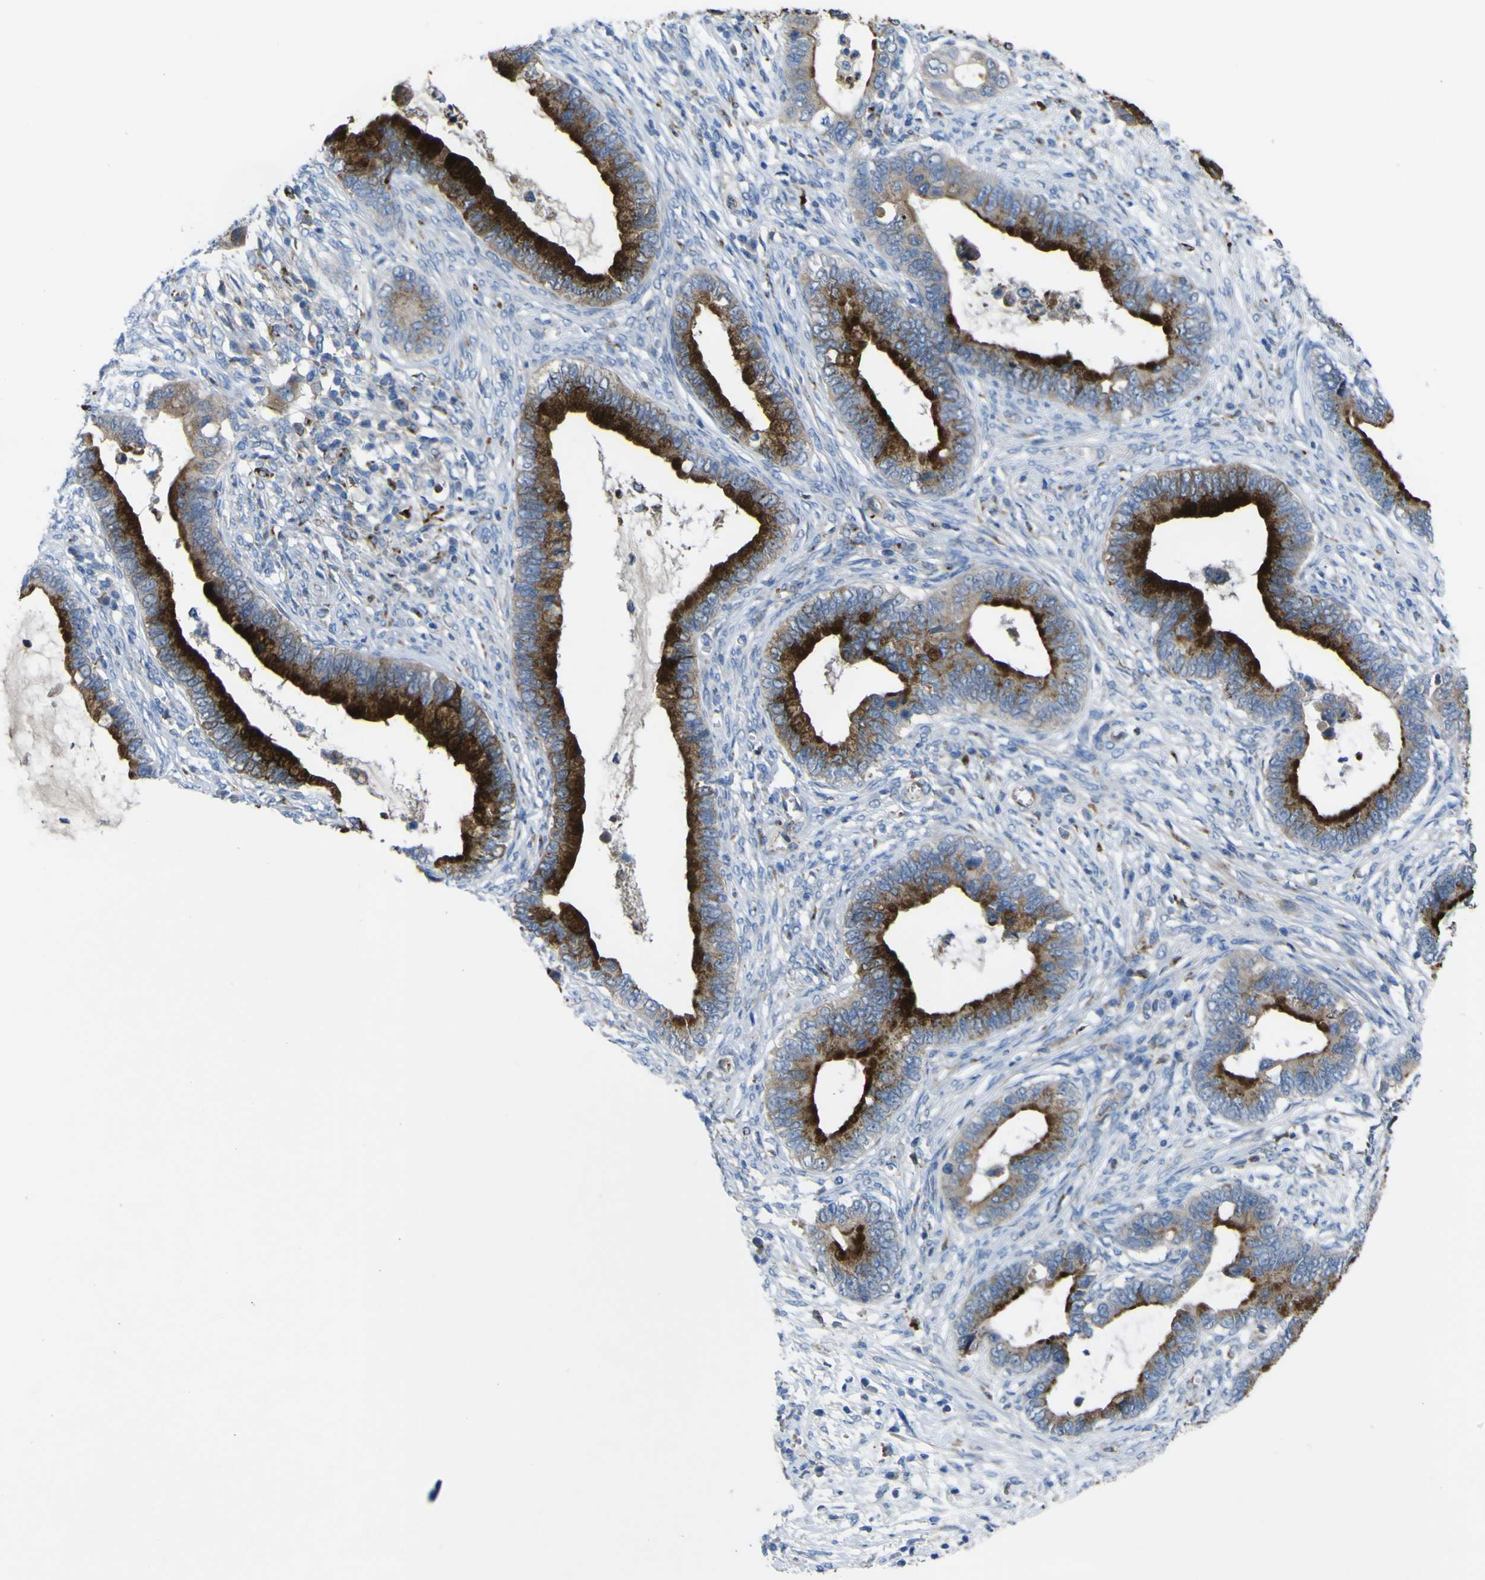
{"staining": {"intensity": "strong", "quantity": ">75%", "location": "cytoplasmic/membranous"}, "tissue": "cervical cancer", "cell_type": "Tumor cells", "image_type": "cancer", "snomed": [{"axis": "morphology", "description": "Adenocarcinoma, NOS"}, {"axis": "topography", "description": "Cervix"}], "caption": "A micrograph of human cervical cancer (adenocarcinoma) stained for a protein shows strong cytoplasmic/membranous brown staining in tumor cells.", "gene": "CST3", "patient": {"sex": "female", "age": 44}}